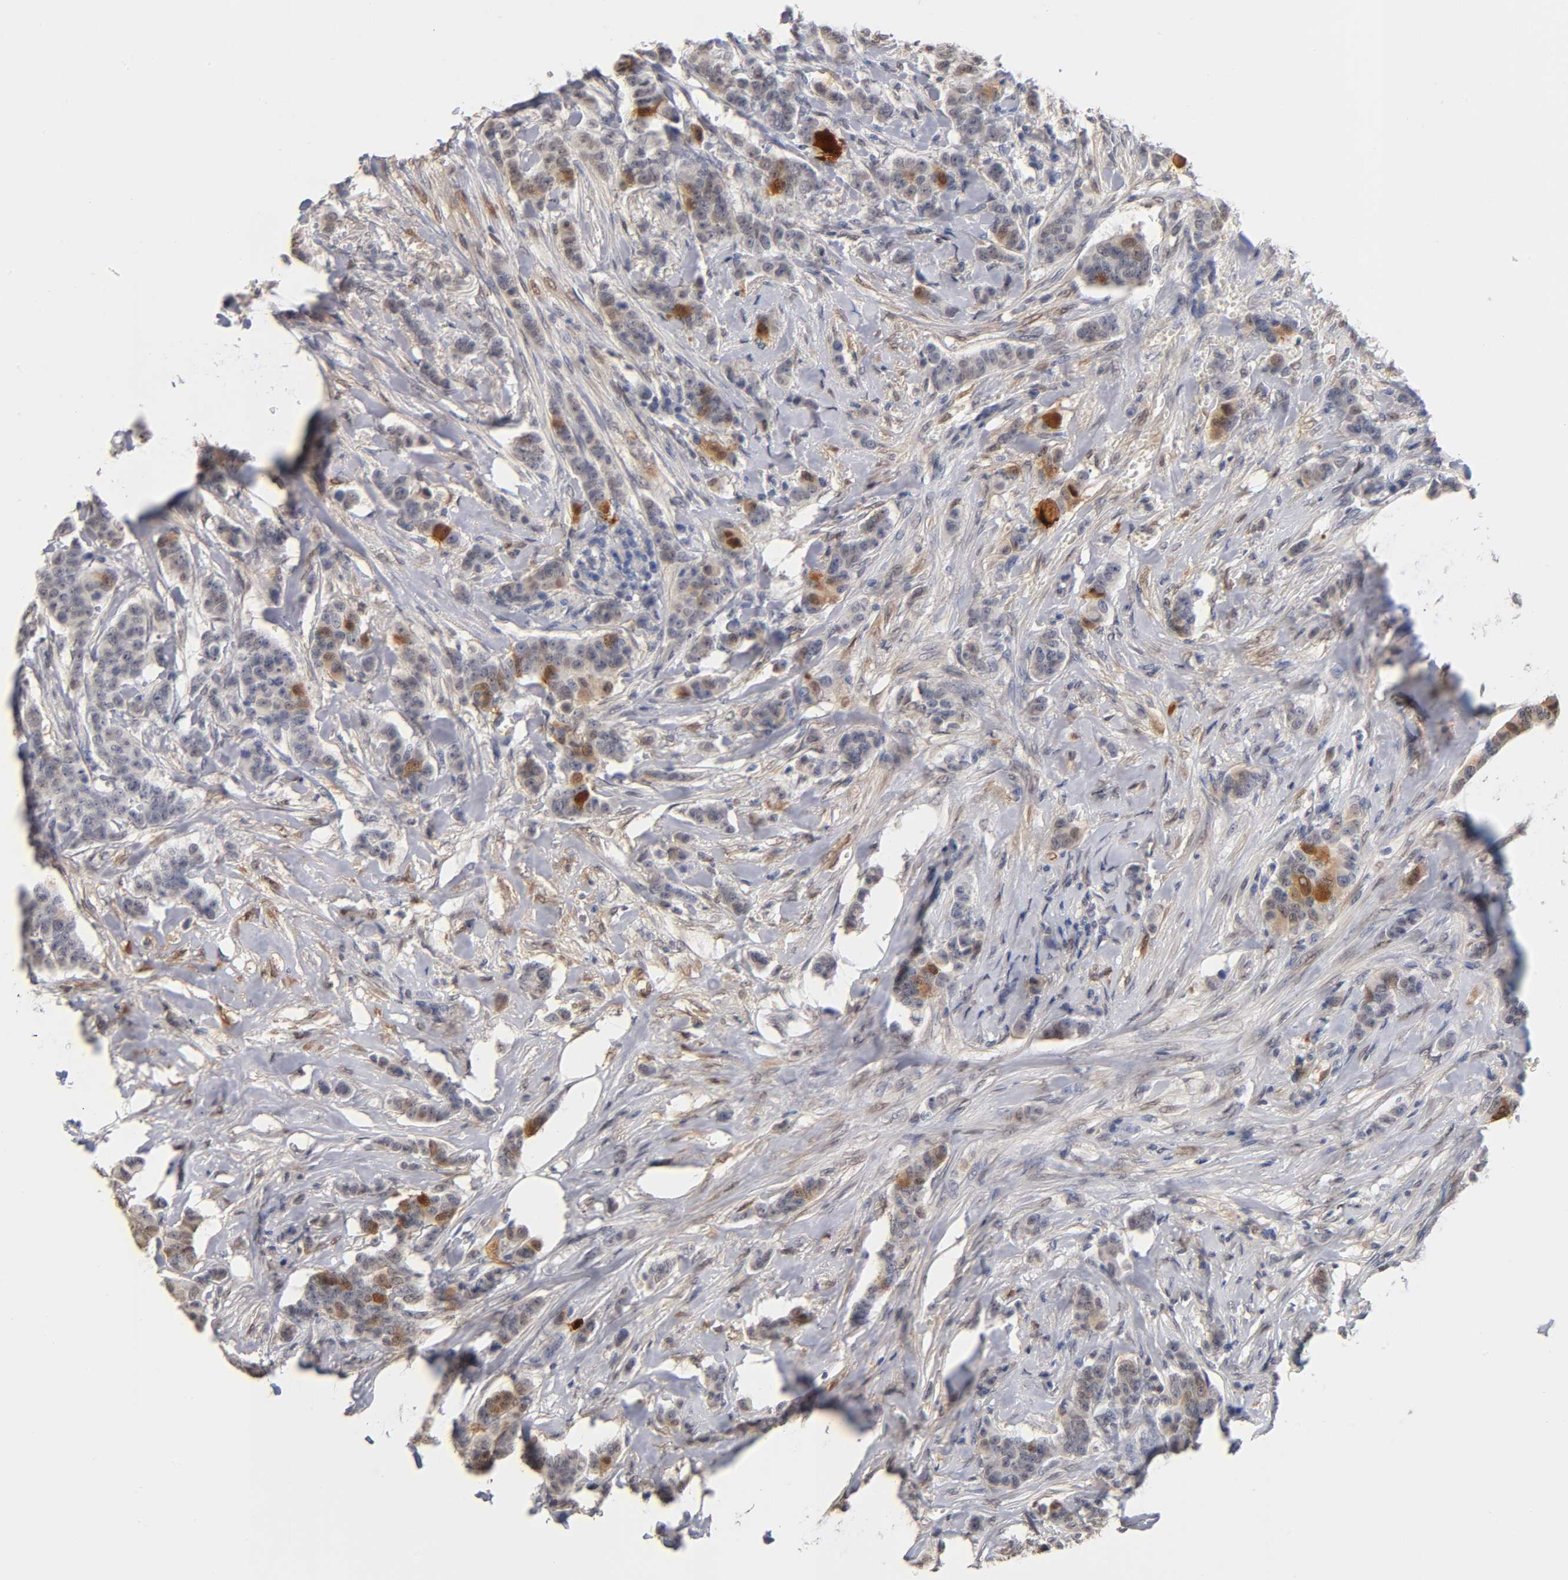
{"staining": {"intensity": "moderate", "quantity": "<25%", "location": "cytoplasmic/membranous,nuclear"}, "tissue": "breast cancer", "cell_type": "Tumor cells", "image_type": "cancer", "snomed": [{"axis": "morphology", "description": "Duct carcinoma"}, {"axis": "topography", "description": "Breast"}], "caption": "This is a histology image of immunohistochemistry staining of invasive ductal carcinoma (breast), which shows moderate positivity in the cytoplasmic/membranous and nuclear of tumor cells.", "gene": "CRABP2", "patient": {"sex": "female", "age": 40}}